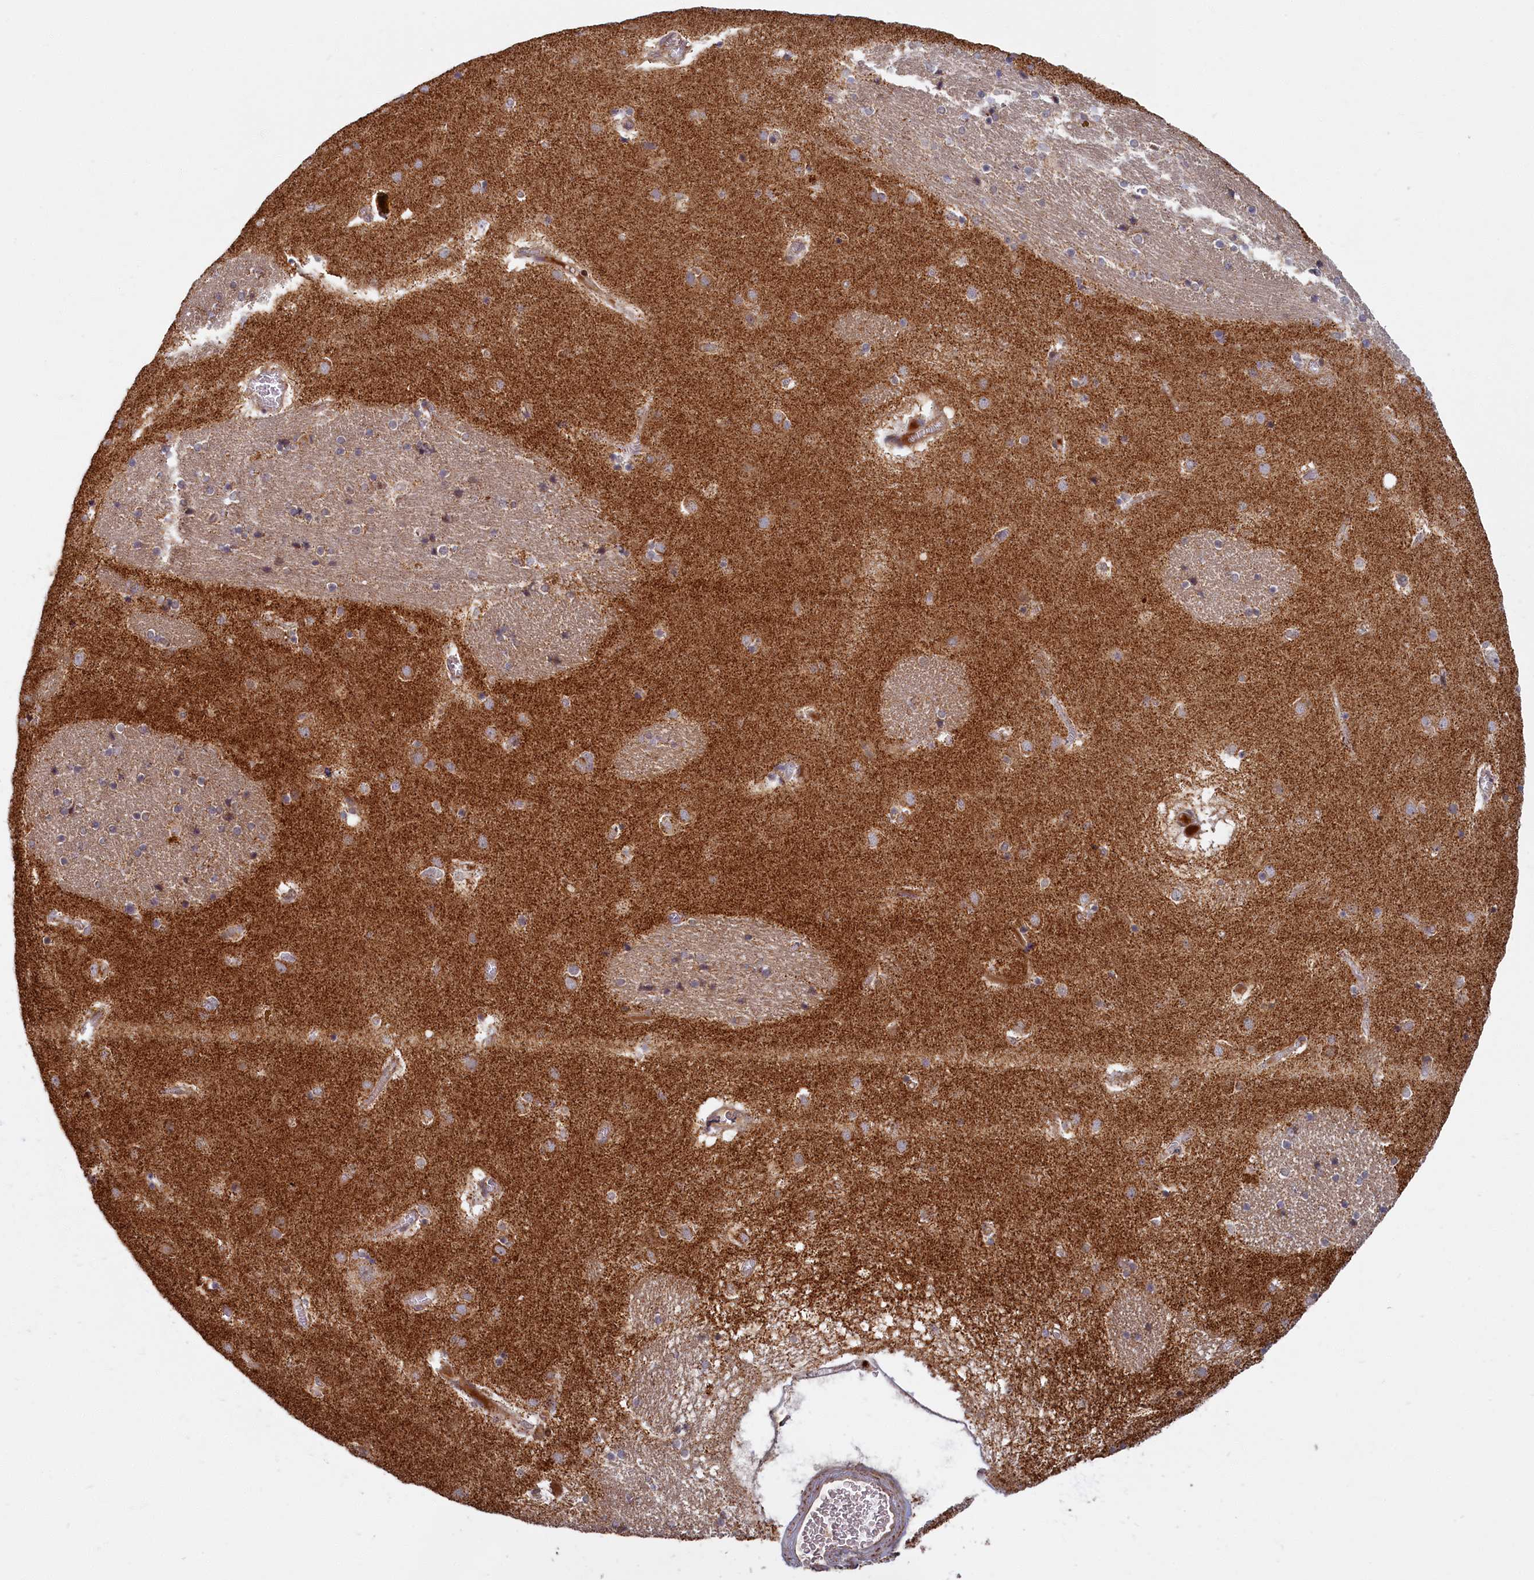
{"staining": {"intensity": "negative", "quantity": "none", "location": "none"}, "tissue": "caudate", "cell_type": "Glial cells", "image_type": "normal", "snomed": [{"axis": "morphology", "description": "Normal tissue, NOS"}, {"axis": "topography", "description": "Lateral ventricle wall"}], "caption": "An immunohistochemistry (IHC) photomicrograph of normal caudate is shown. There is no staining in glial cells of caudate. (DAB IHC with hematoxylin counter stain).", "gene": "PLA2G10", "patient": {"sex": "male", "age": 70}}